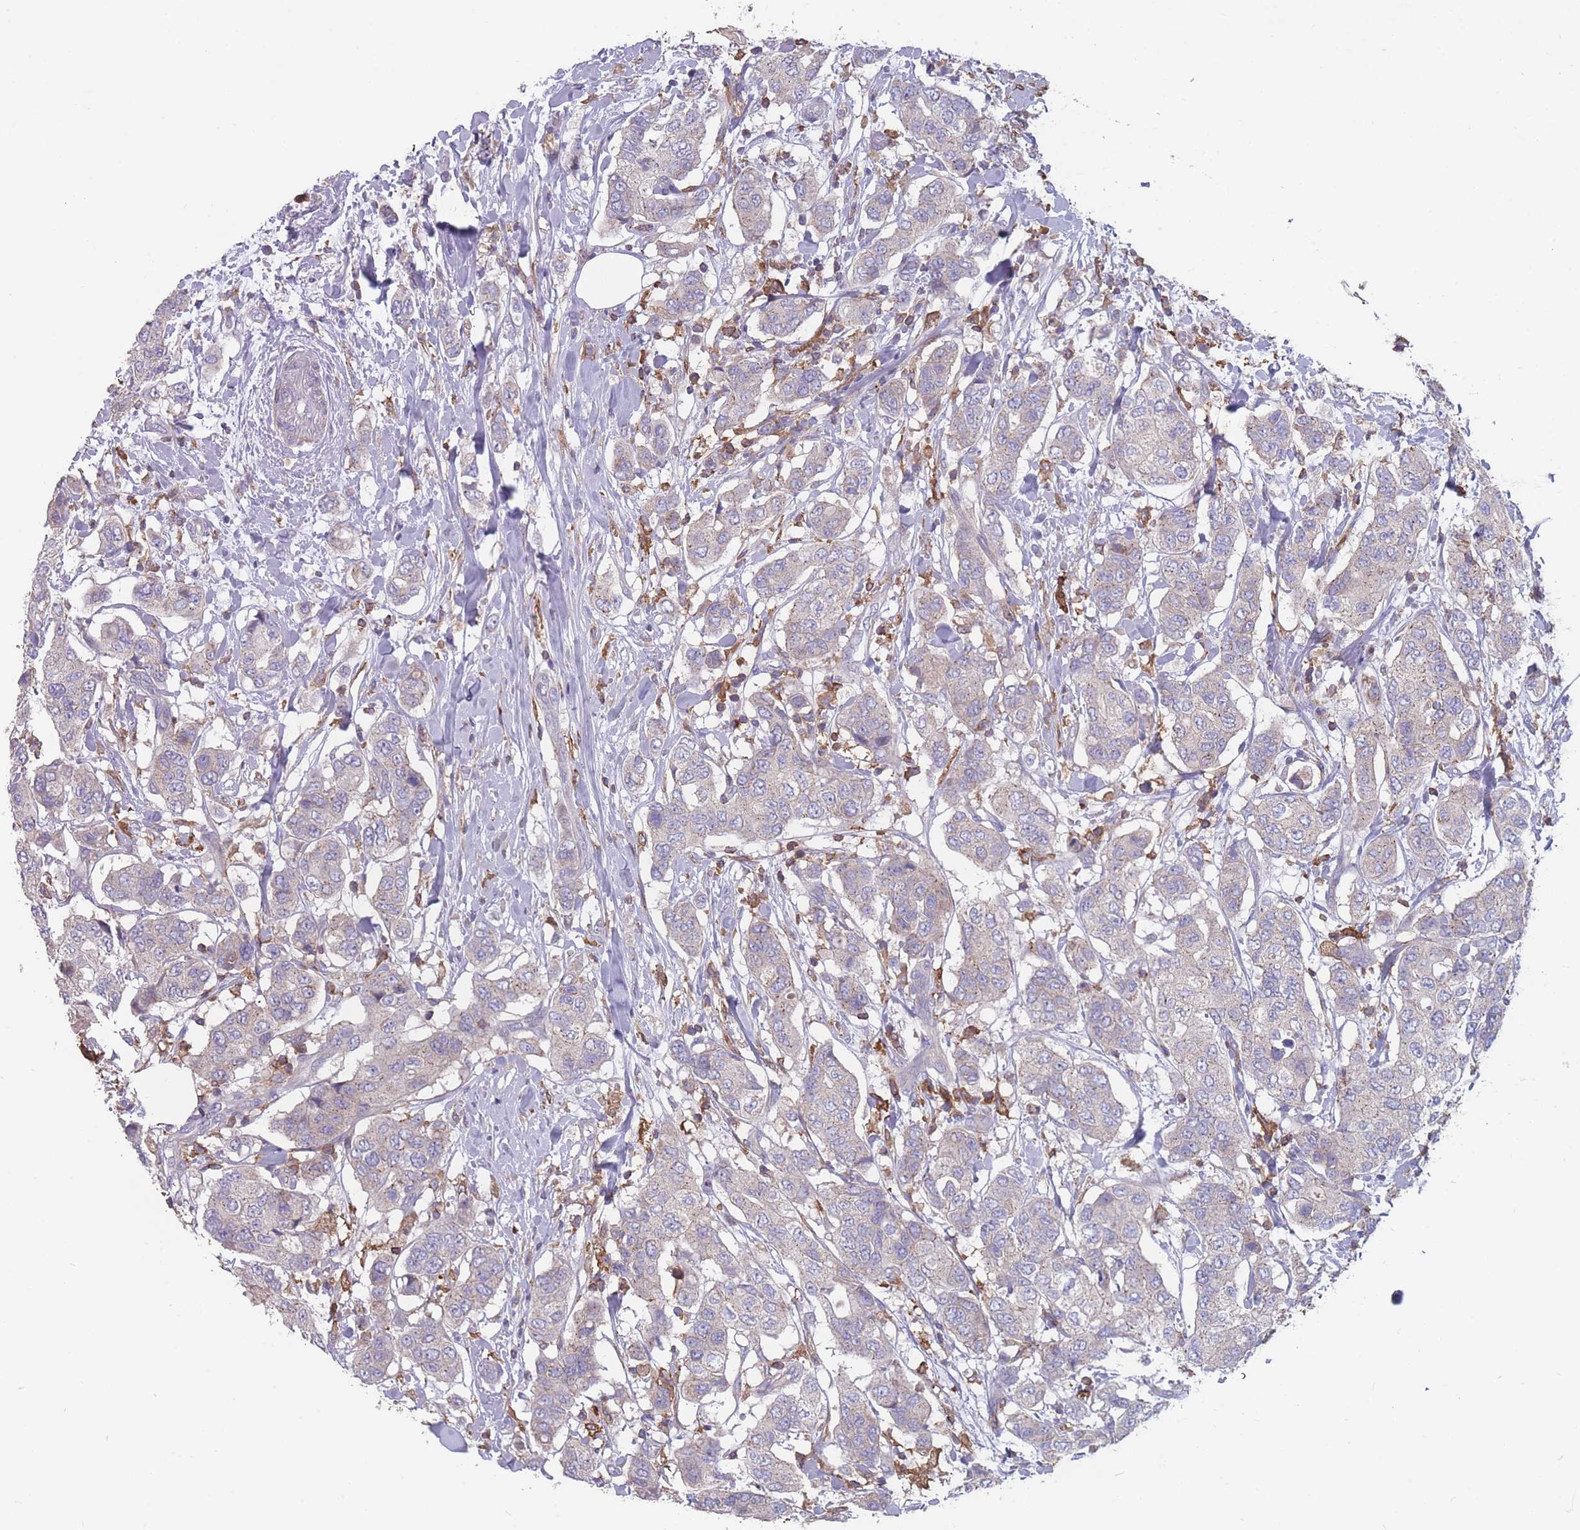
{"staining": {"intensity": "negative", "quantity": "none", "location": "none"}, "tissue": "breast cancer", "cell_type": "Tumor cells", "image_type": "cancer", "snomed": [{"axis": "morphology", "description": "Lobular carcinoma"}, {"axis": "topography", "description": "Breast"}], "caption": "Tumor cells are negative for protein expression in human breast cancer.", "gene": "CD33", "patient": {"sex": "female", "age": 51}}